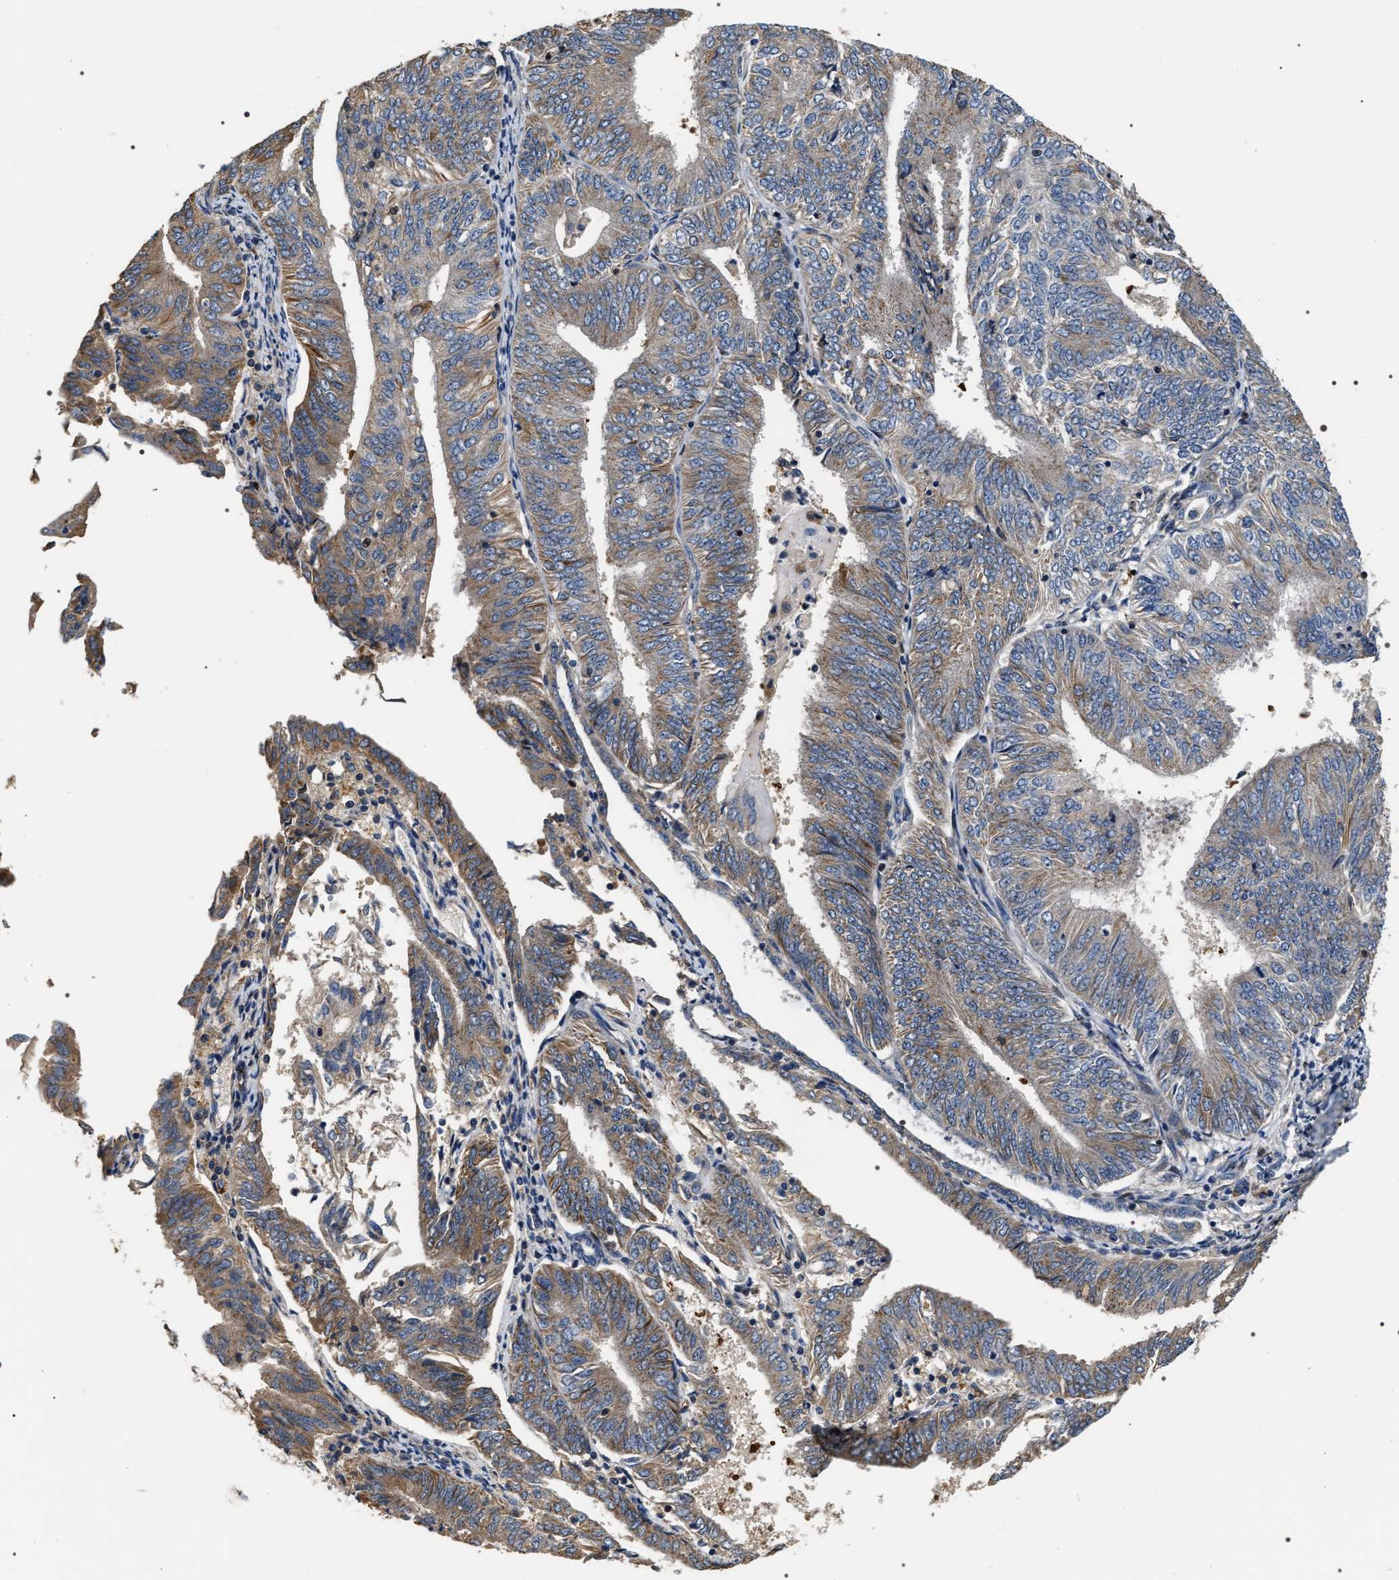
{"staining": {"intensity": "moderate", "quantity": "25%-75%", "location": "cytoplasmic/membranous"}, "tissue": "endometrial cancer", "cell_type": "Tumor cells", "image_type": "cancer", "snomed": [{"axis": "morphology", "description": "Adenocarcinoma, NOS"}, {"axis": "topography", "description": "Endometrium"}], "caption": "This photomicrograph reveals IHC staining of endometrial adenocarcinoma, with medium moderate cytoplasmic/membranous staining in approximately 25%-75% of tumor cells.", "gene": "C7orf25", "patient": {"sex": "female", "age": 58}}